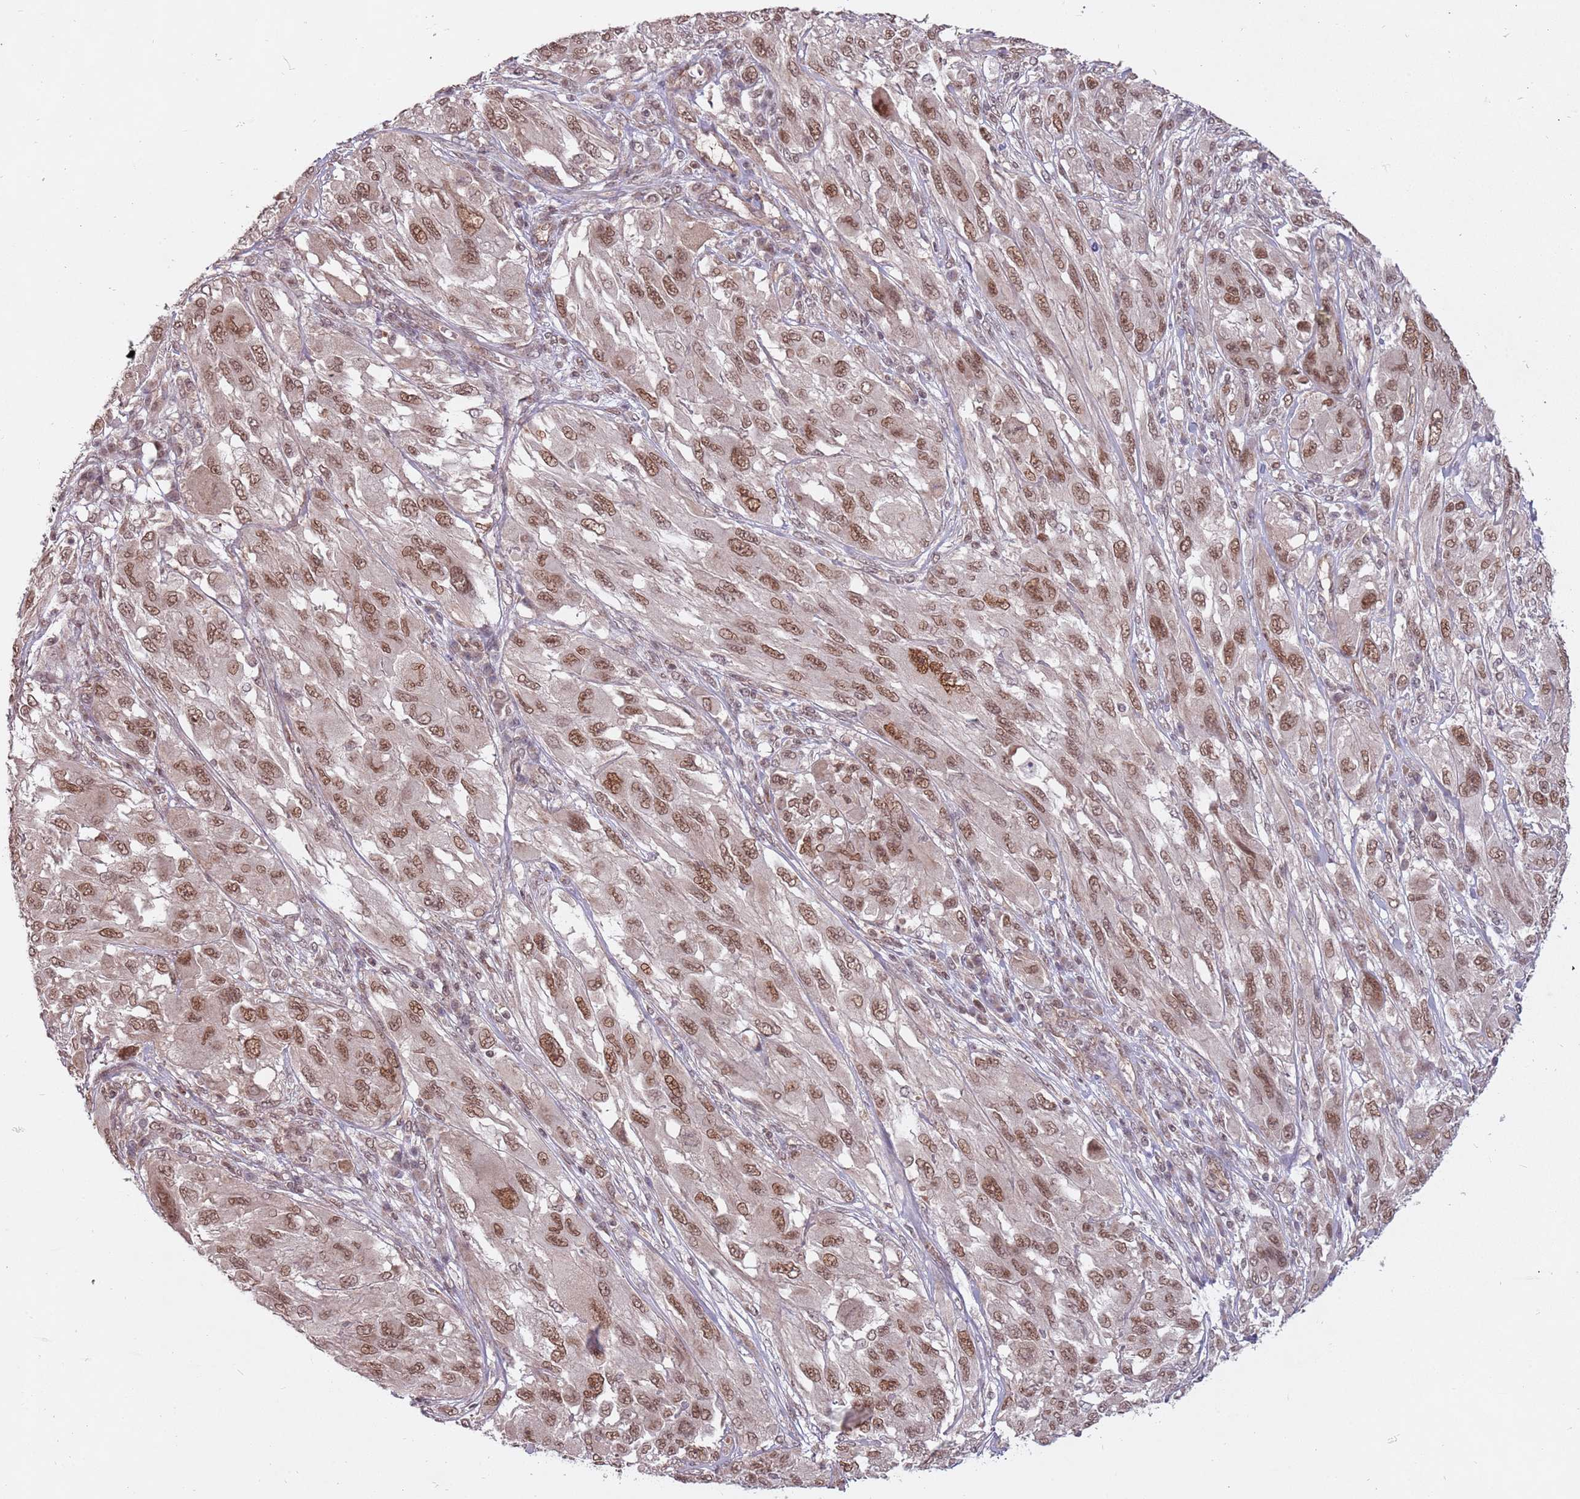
{"staining": {"intensity": "moderate", "quantity": ">75%", "location": "nuclear"}, "tissue": "melanoma", "cell_type": "Tumor cells", "image_type": "cancer", "snomed": [{"axis": "morphology", "description": "Malignant melanoma, NOS"}, {"axis": "topography", "description": "Skin"}], "caption": "This image exhibits melanoma stained with IHC to label a protein in brown. The nuclear of tumor cells show moderate positivity for the protein. Nuclei are counter-stained blue.", "gene": "SUDS3", "patient": {"sex": "female", "age": 91}}